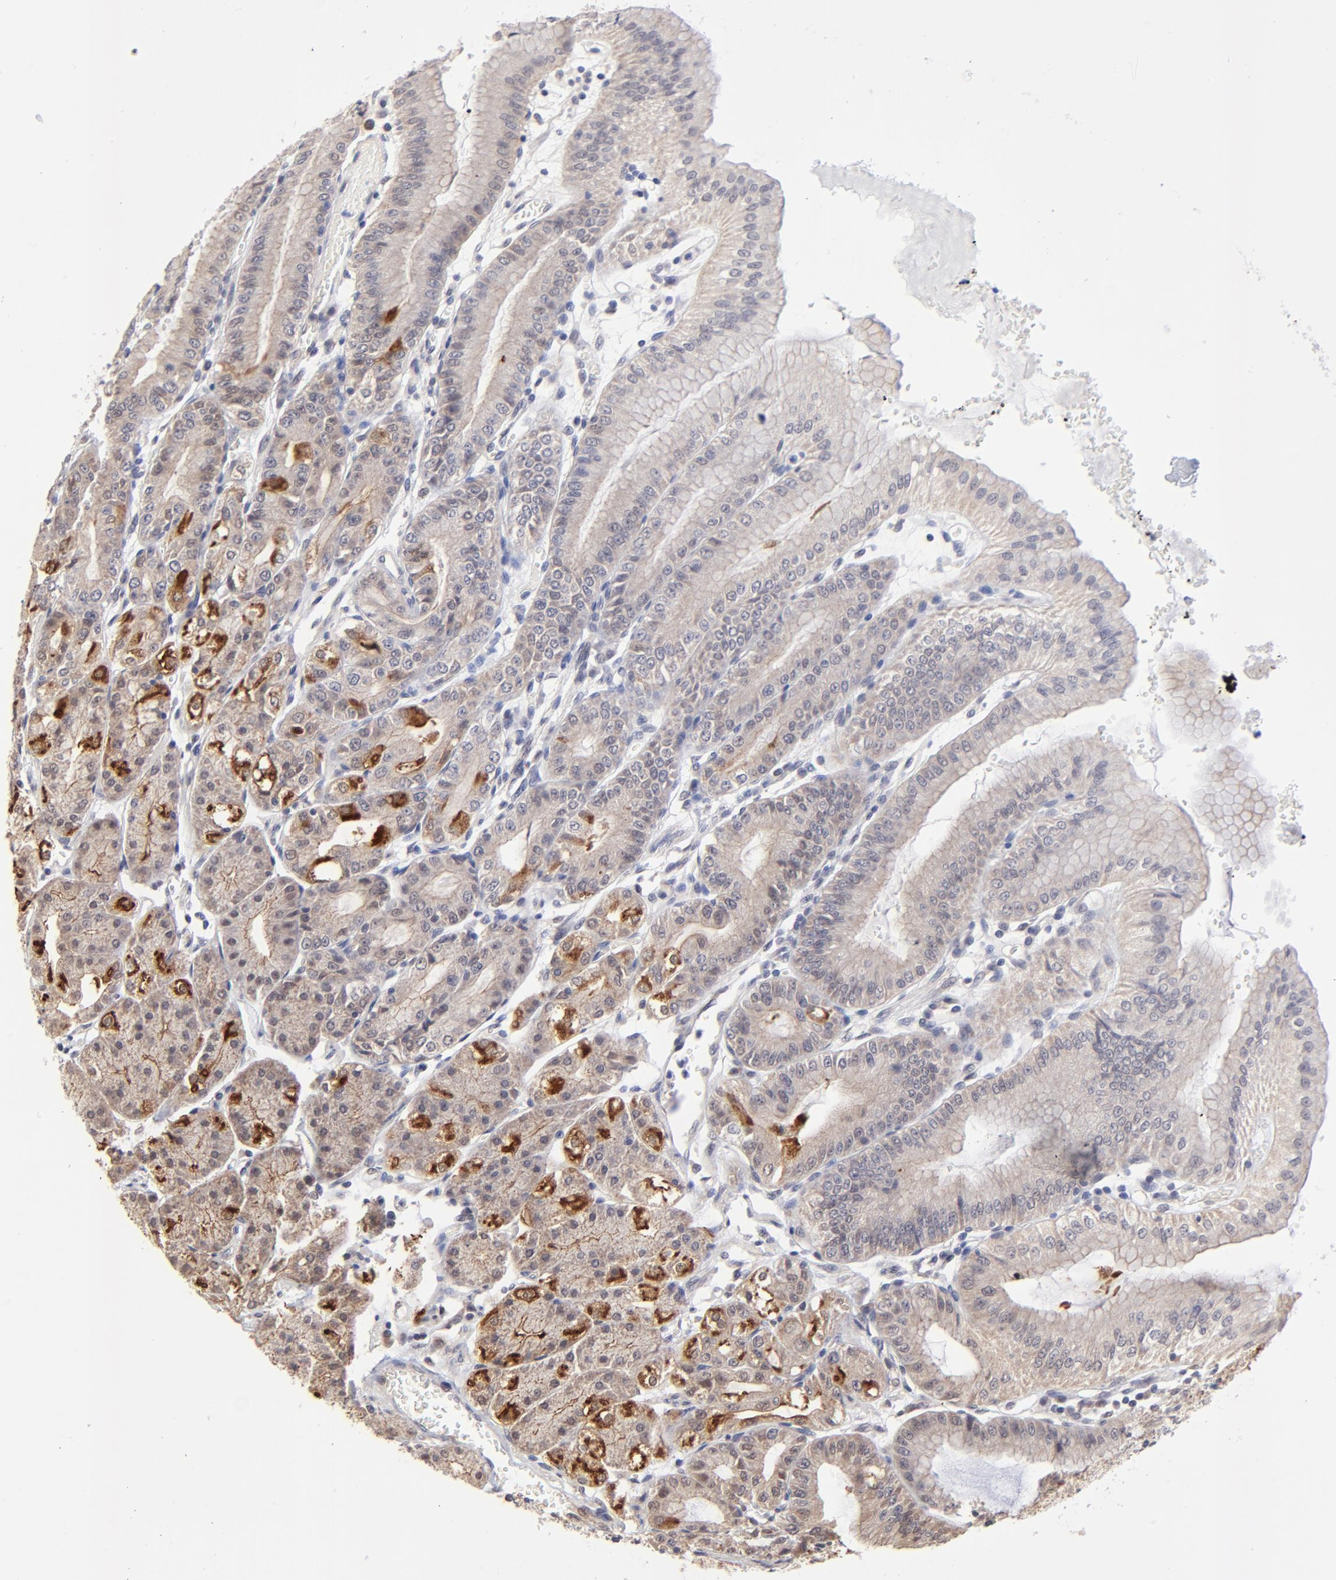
{"staining": {"intensity": "strong", "quantity": "<25%", "location": "cytoplasmic/membranous"}, "tissue": "stomach", "cell_type": "Glandular cells", "image_type": "normal", "snomed": [{"axis": "morphology", "description": "Normal tissue, NOS"}, {"axis": "topography", "description": "Stomach, lower"}], "caption": "Stomach stained with DAB (3,3'-diaminobenzidine) immunohistochemistry shows medium levels of strong cytoplasmic/membranous positivity in approximately <25% of glandular cells.", "gene": "FBXO8", "patient": {"sex": "male", "age": 71}}